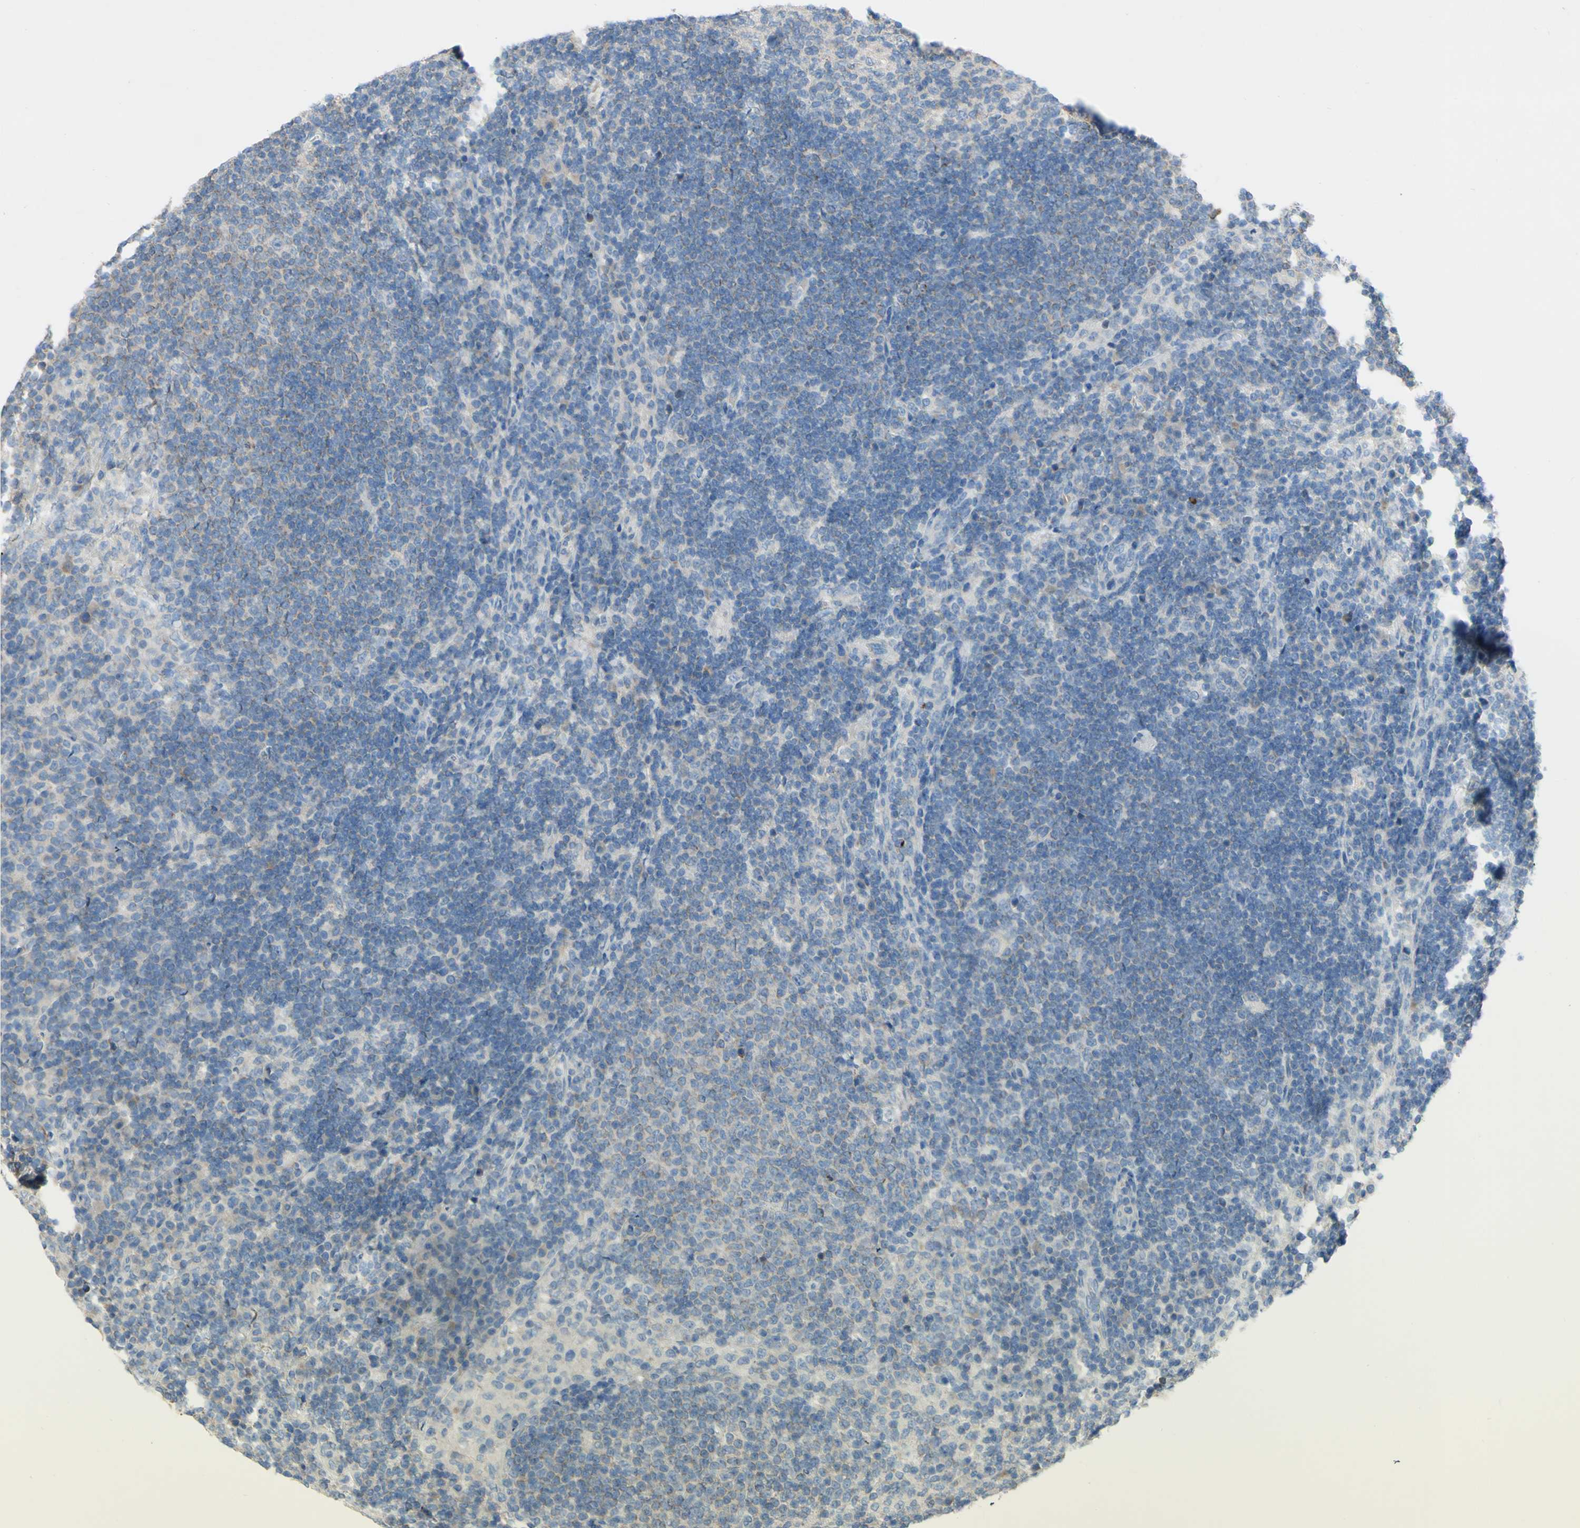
{"staining": {"intensity": "negative", "quantity": "none", "location": "none"}, "tissue": "lymph node", "cell_type": "Germinal center cells", "image_type": "normal", "snomed": [{"axis": "morphology", "description": "Normal tissue, NOS"}, {"axis": "topography", "description": "Lymph node"}], "caption": "IHC image of benign lymph node stained for a protein (brown), which shows no staining in germinal center cells. (DAB immunohistochemistry (IHC) visualized using brightfield microscopy, high magnification).", "gene": "ACADL", "patient": {"sex": "female", "age": 53}}